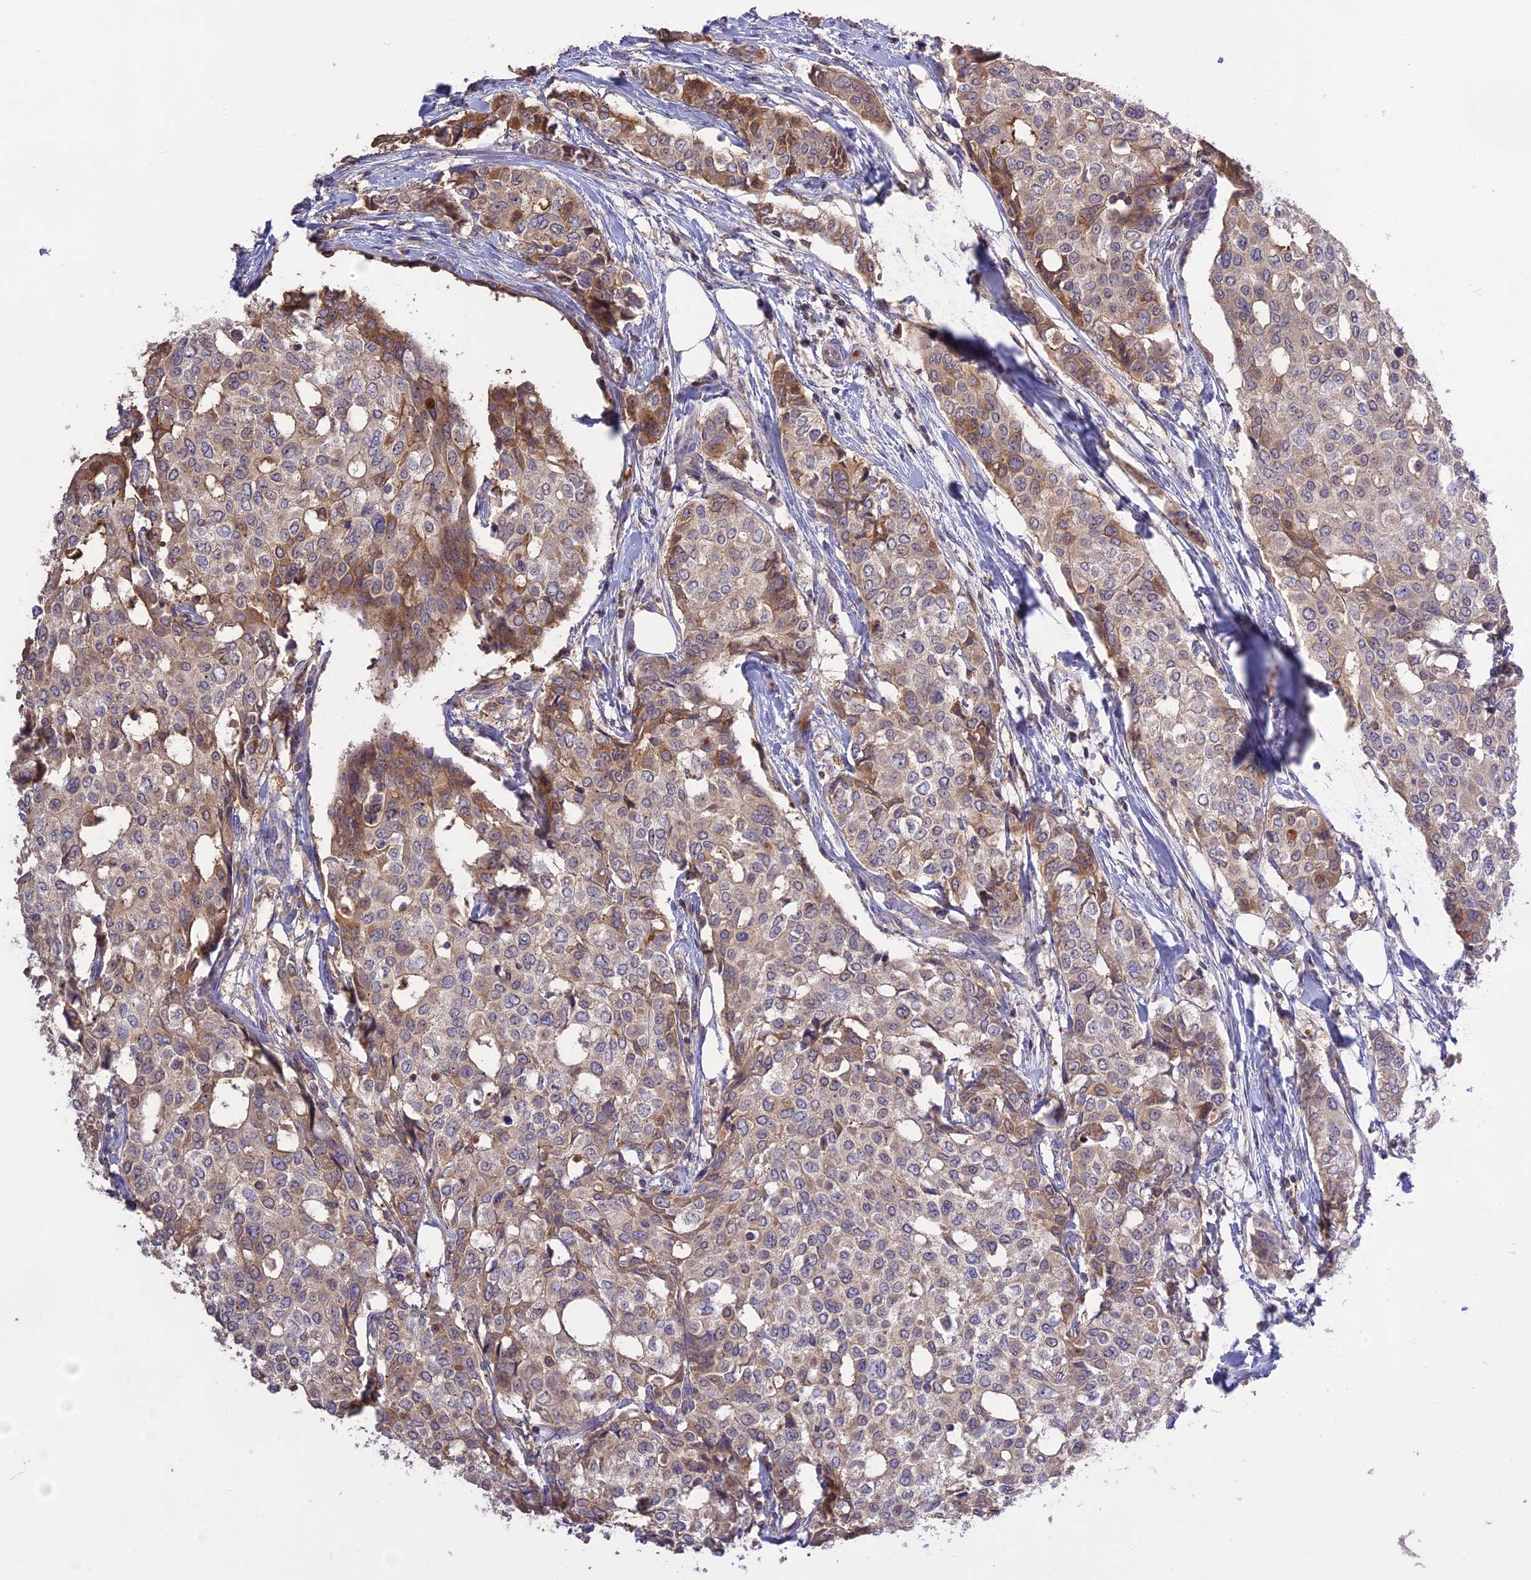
{"staining": {"intensity": "moderate", "quantity": "<25%", "location": "cytoplasmic/membranous"}, "tissue": "breast cancer", "cell_type": "Tumor cells", "image_type": "cancer", "snomed": [{"axis": "morphology", "description": "Lobular carcinoma"}, {"axis": "topography", "description": "Breast"}], "caption": "Tumor cells show moderate cytoplasmic/membranous positivity in approximately <25% of cells in breast cancer (lobular carcinoma).", "gene": "NUDT8", "patient": {"sex": "female", "age": 51}}